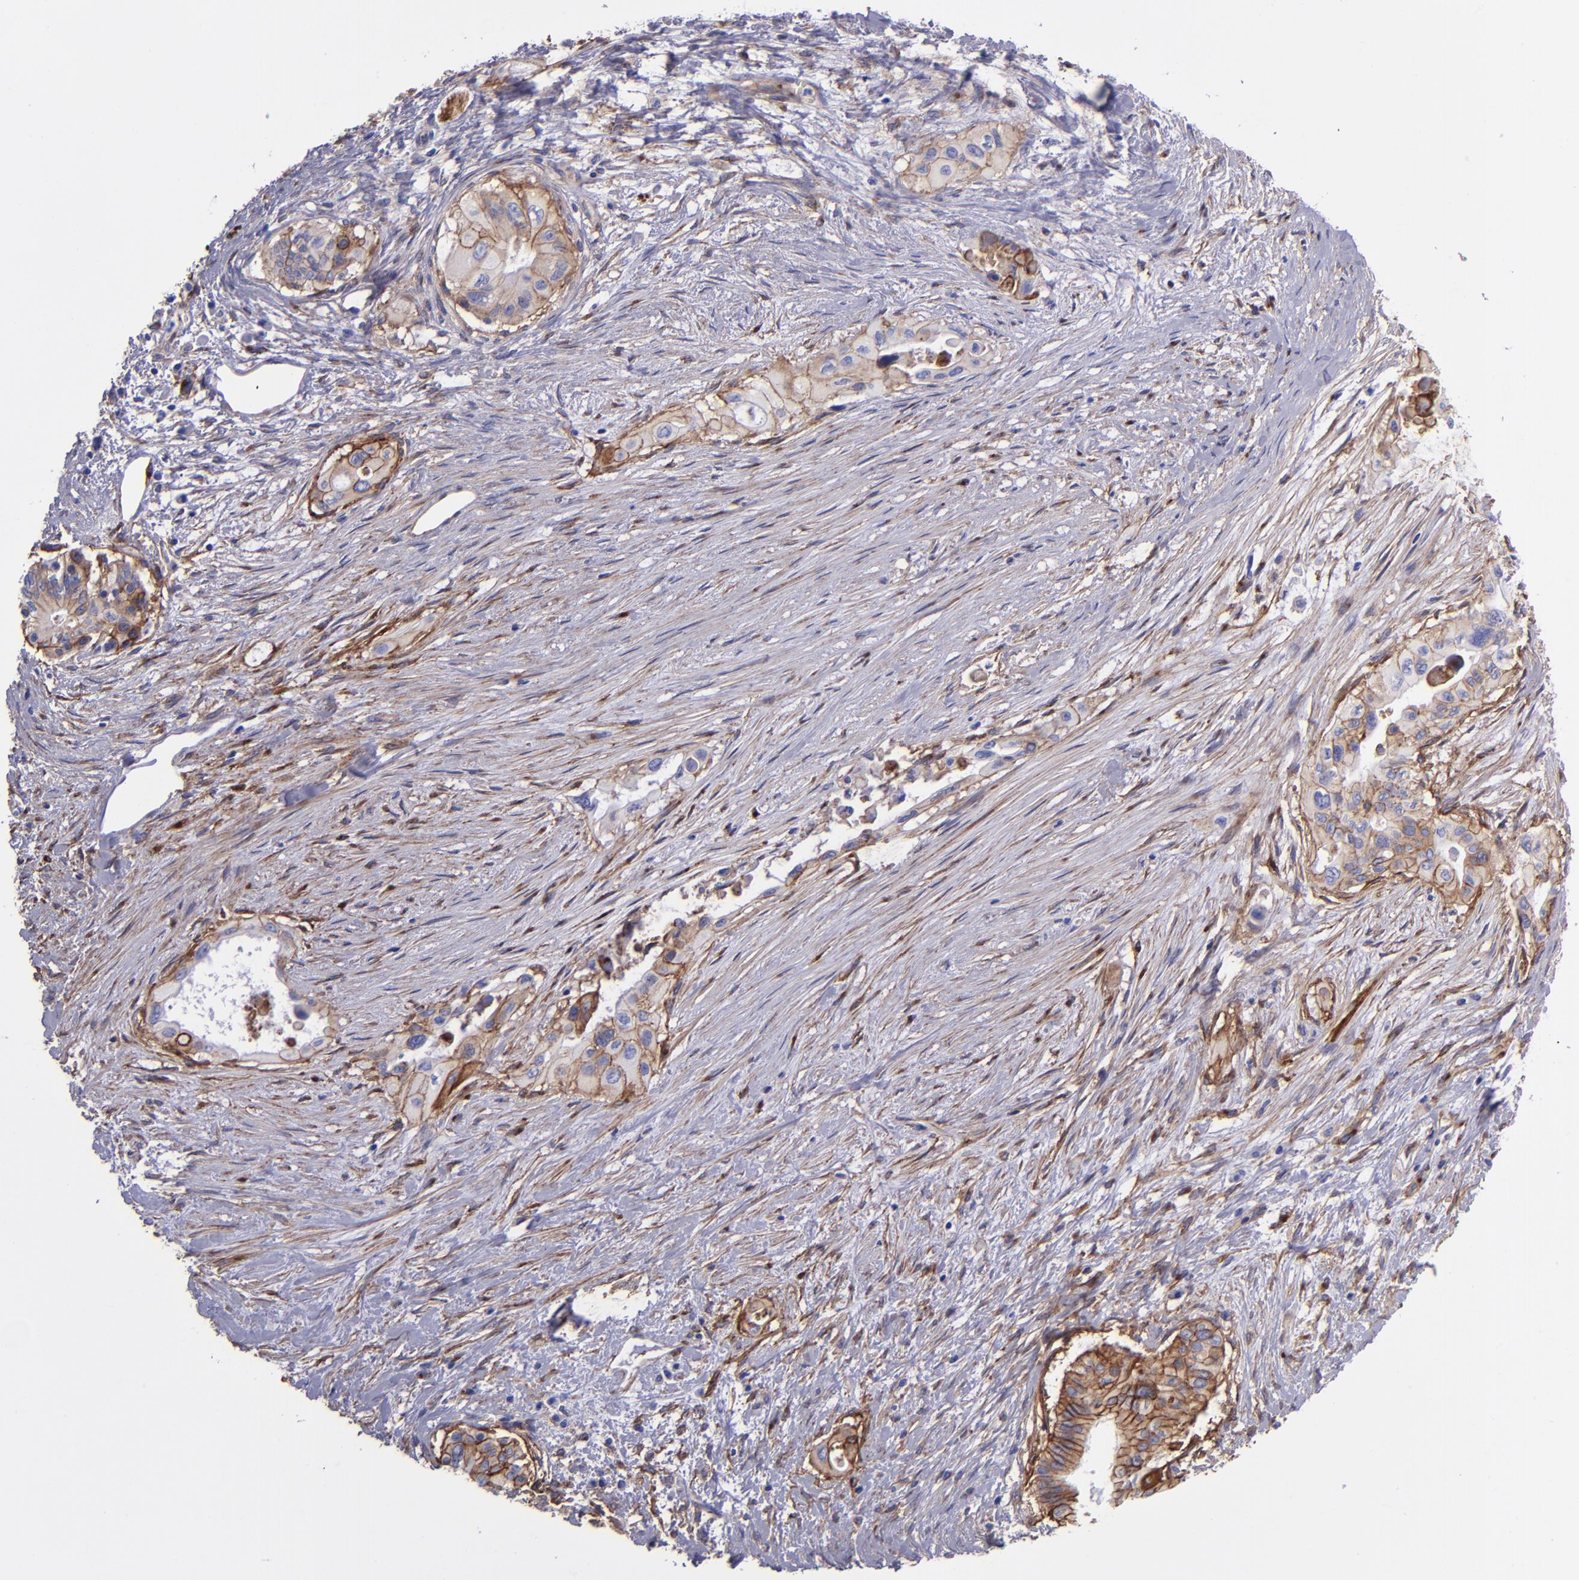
{"staining": {"intensity": "moderate", "quantity": "25%-75%", "location": "cytoplasmic/membranous"}, "tissue": "pancreatic cancer", "cell_type": "Tumor cells", "image_type": "cancer", "snomed": [{"axis": "morphology", "description": "Adenocarcinoma, NOS"}, {"axis": "topography", "description": "Pancreas"}], "caption": "Protein expression by immunohistochemistry (IHC) displays moderate cytoplasmic/membranous expression in approximately 25%-75% of tumor cells in pancreatic cancer (adenocarcinoma).", "gene": "ITGAV", "patient": {"sex": "male", "age": 77}}